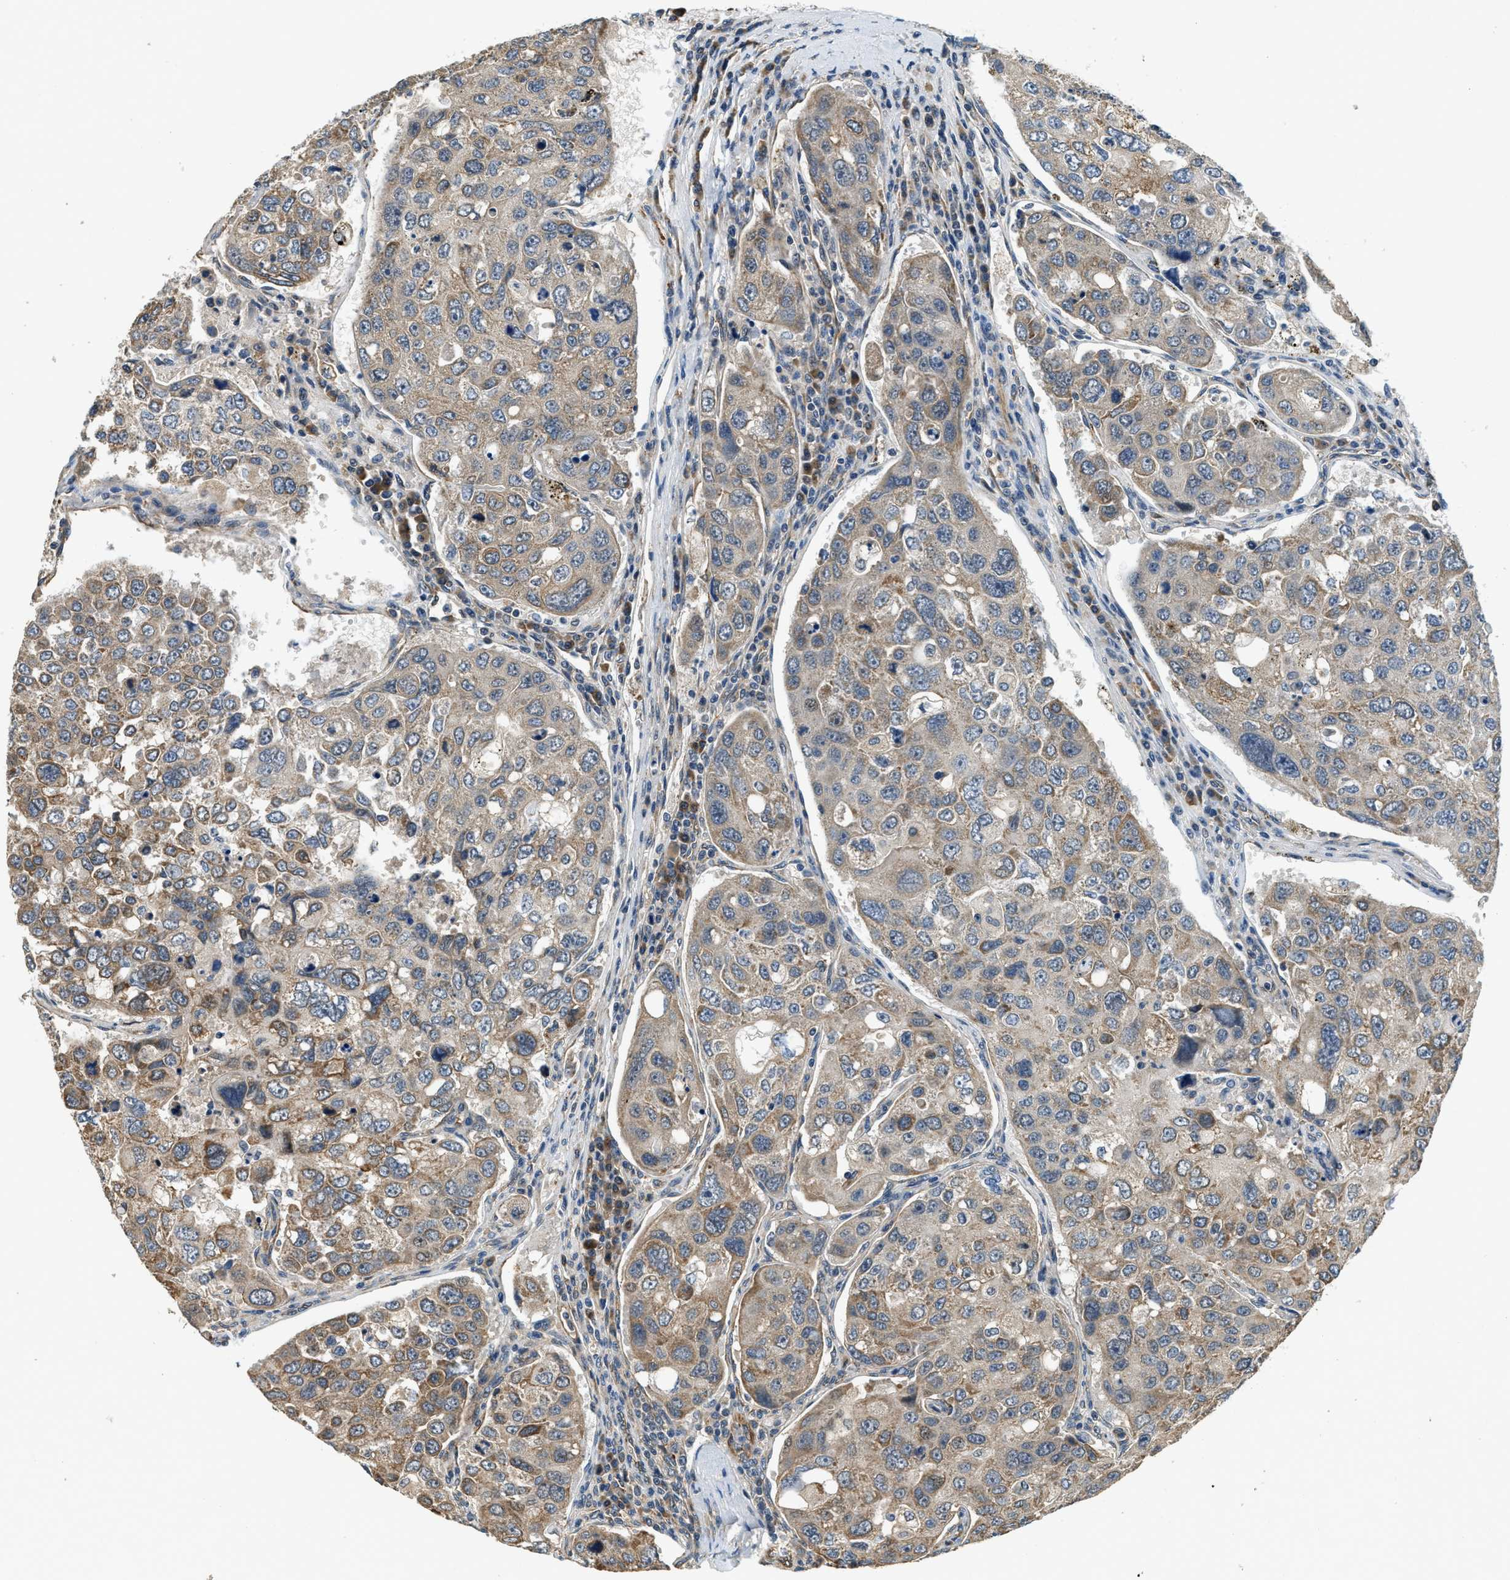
{"staining": {"intensity": "moderate", "quantity": "<25%", "location": "cytoplasmic/membranous"}, "tissue": "urothelial cancer", "cell_type": "Tumor cells", "image_type": "cancer", "snomed": [{"axis": "morphology", "description": "Urothelial carcinoma, High grade"}, {"axis": "topography", "description": "Lymph node"}, {"axis": "topography", "description": "Urinary bladder"}], "caption": "Immunohistochemical staining of human urothelial carcinoma (high-grade) demonstrates moderate cytoplasmic/membranous protein expression in approximately <25% of tumor cells. (IHC, brightfield microscopy, high magnification).", "gene": "ALOX12", "patient": {"sex": "male", "age": 51}}